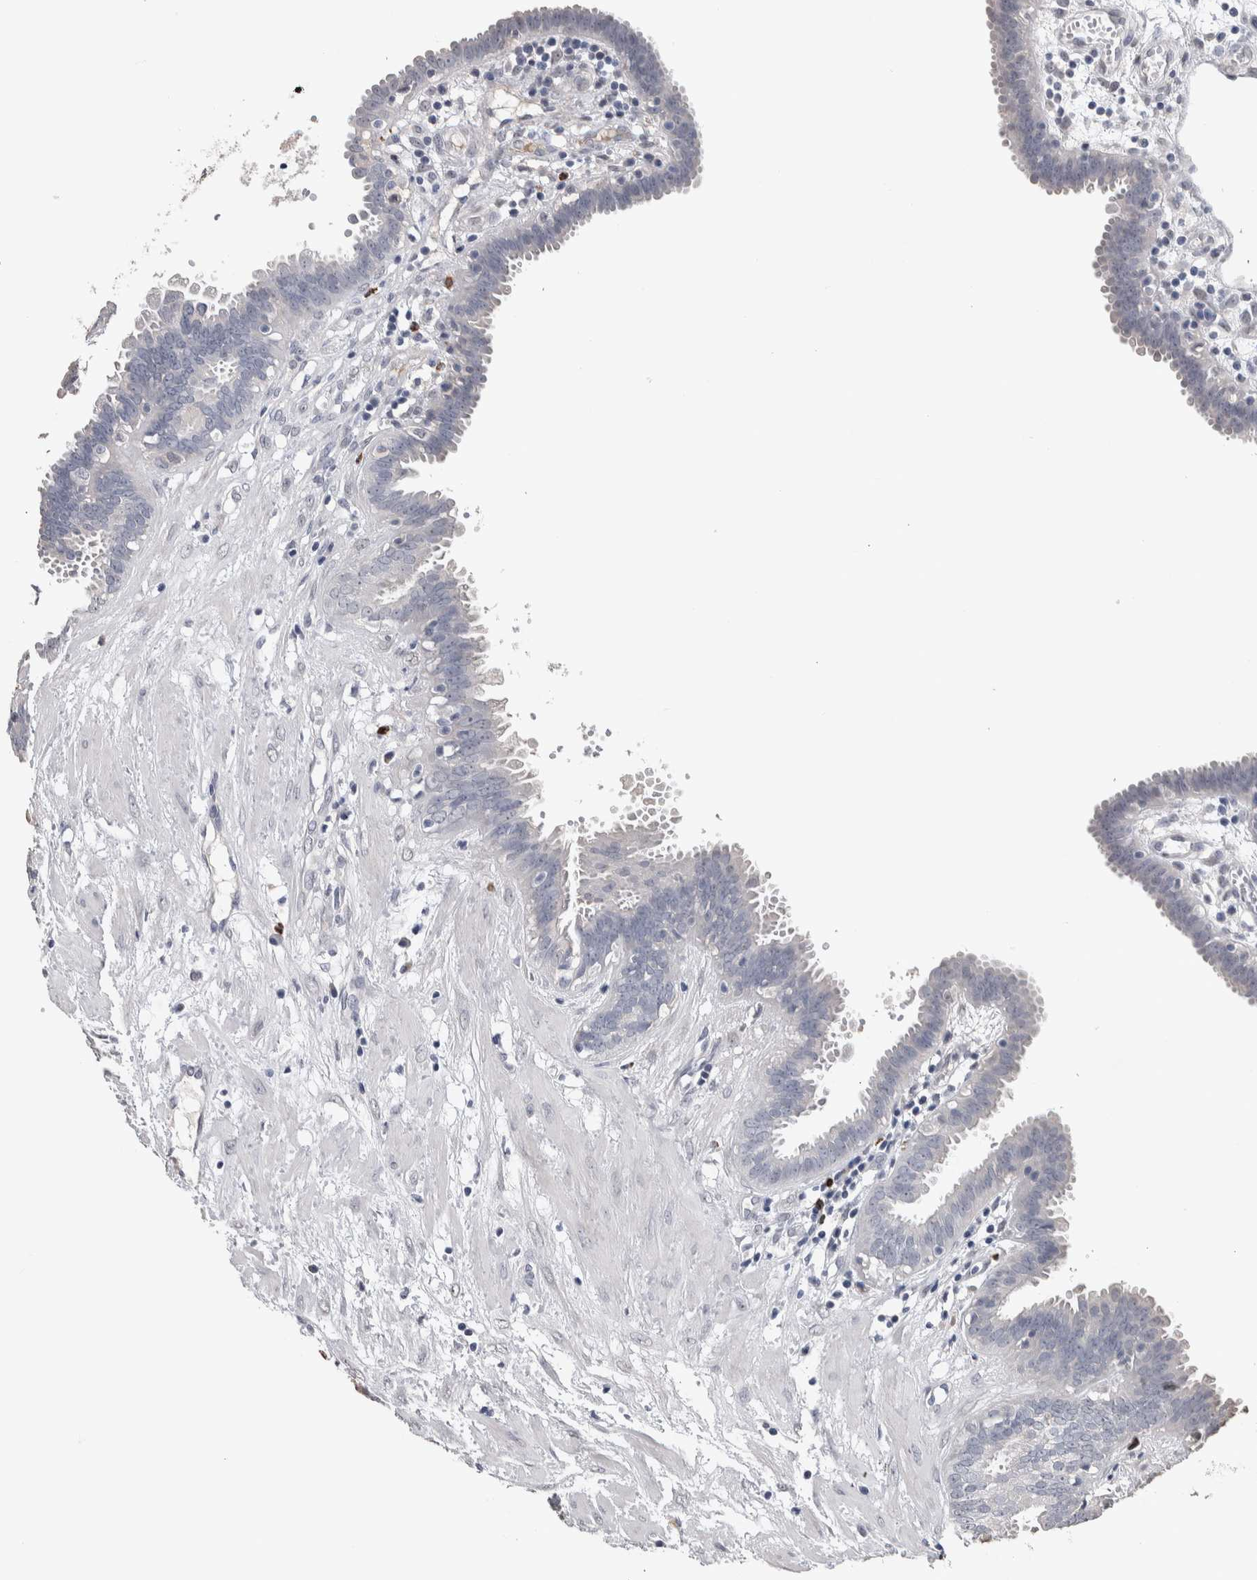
{"staining": {"intensity": "negative", "quantity": "none", "location": "none"}, "tissue": "fallopian tube", "cell_type": "Glandular cells", "image_type": "normal", "snomed": [{"axis": "morphology", "description": "Normal tissue, NOS"}, {"axis": "topography", "description": "Fallopian tube"}, {"axis": "topography", "description": "Placenta"}], "caption": "Glandular cells are negative for brown protein staining in unremarkable fallopian tube. (DAB immunohistochemistry with hematoxylin counter stain).", "gene": "TMEM102", "patient": {"sex": "female", "age": 32}}